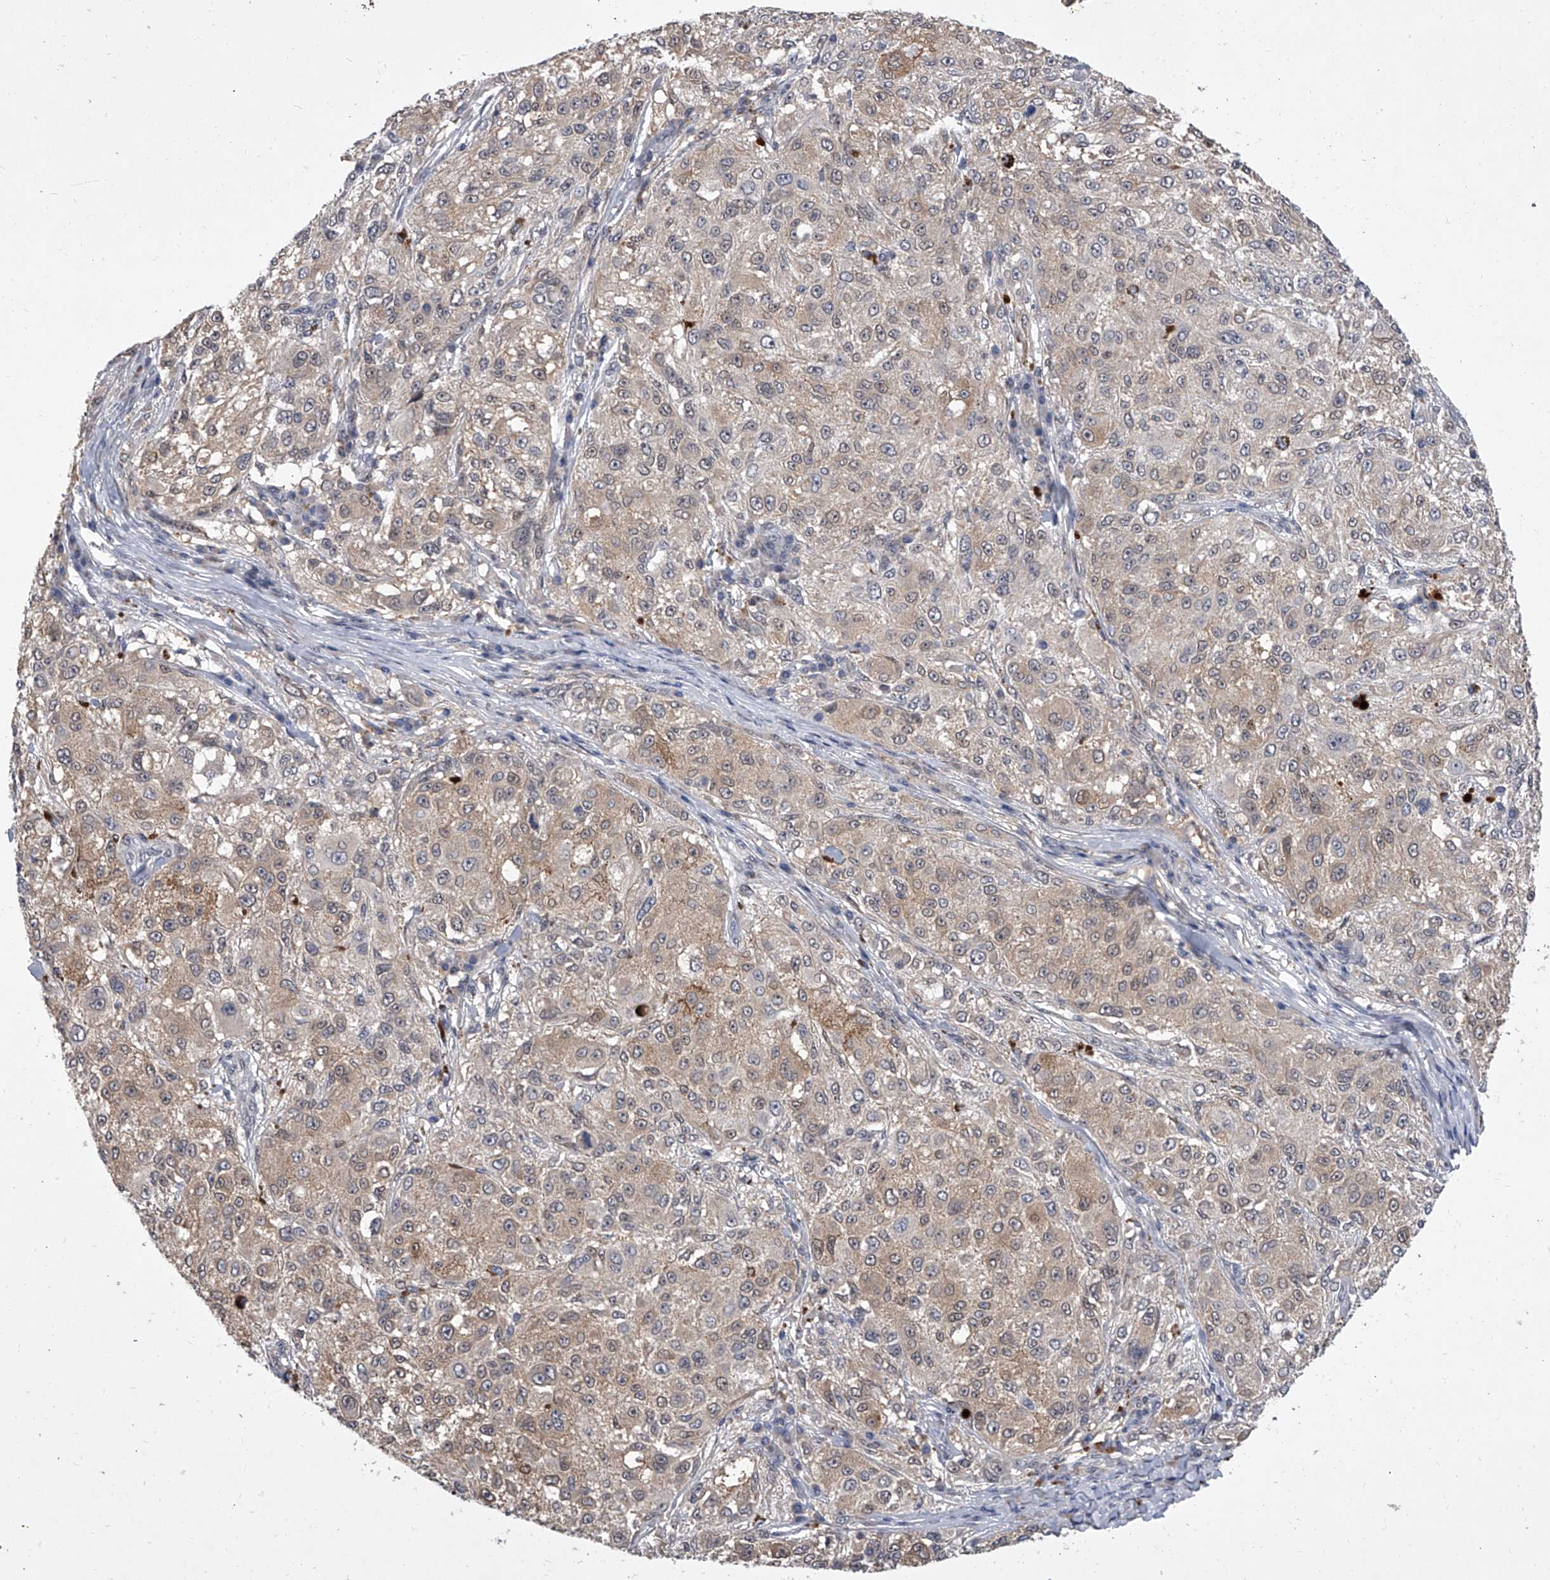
{"staining": {"intensity": "weak", "quantity": "25%-75%", "location": "cytoplasmic/membranous"}, "tissue": "melanoma", "cell_type": "Tumor cells", "image_type": "cancer", "snomed": [{"axis": "morphology", "description": "Necrosis, NOS"}, {"axis": "morphology", "description": "Malignant melanoma, NOS"}, {"axis": "topography", "description": "Skin"}], "caption": "Immunohistochemistry of melanoma reveals low levels of weak cytoplasmic/membranous positivity in approximately 25%-75% of tumor cells. (DAB (3,3'-diaminobenzidine) = brown stain, brightfield microscopy at high magnification).", "gene": "BHLHE23", "patient": {"sex": "female", "age": 87}}